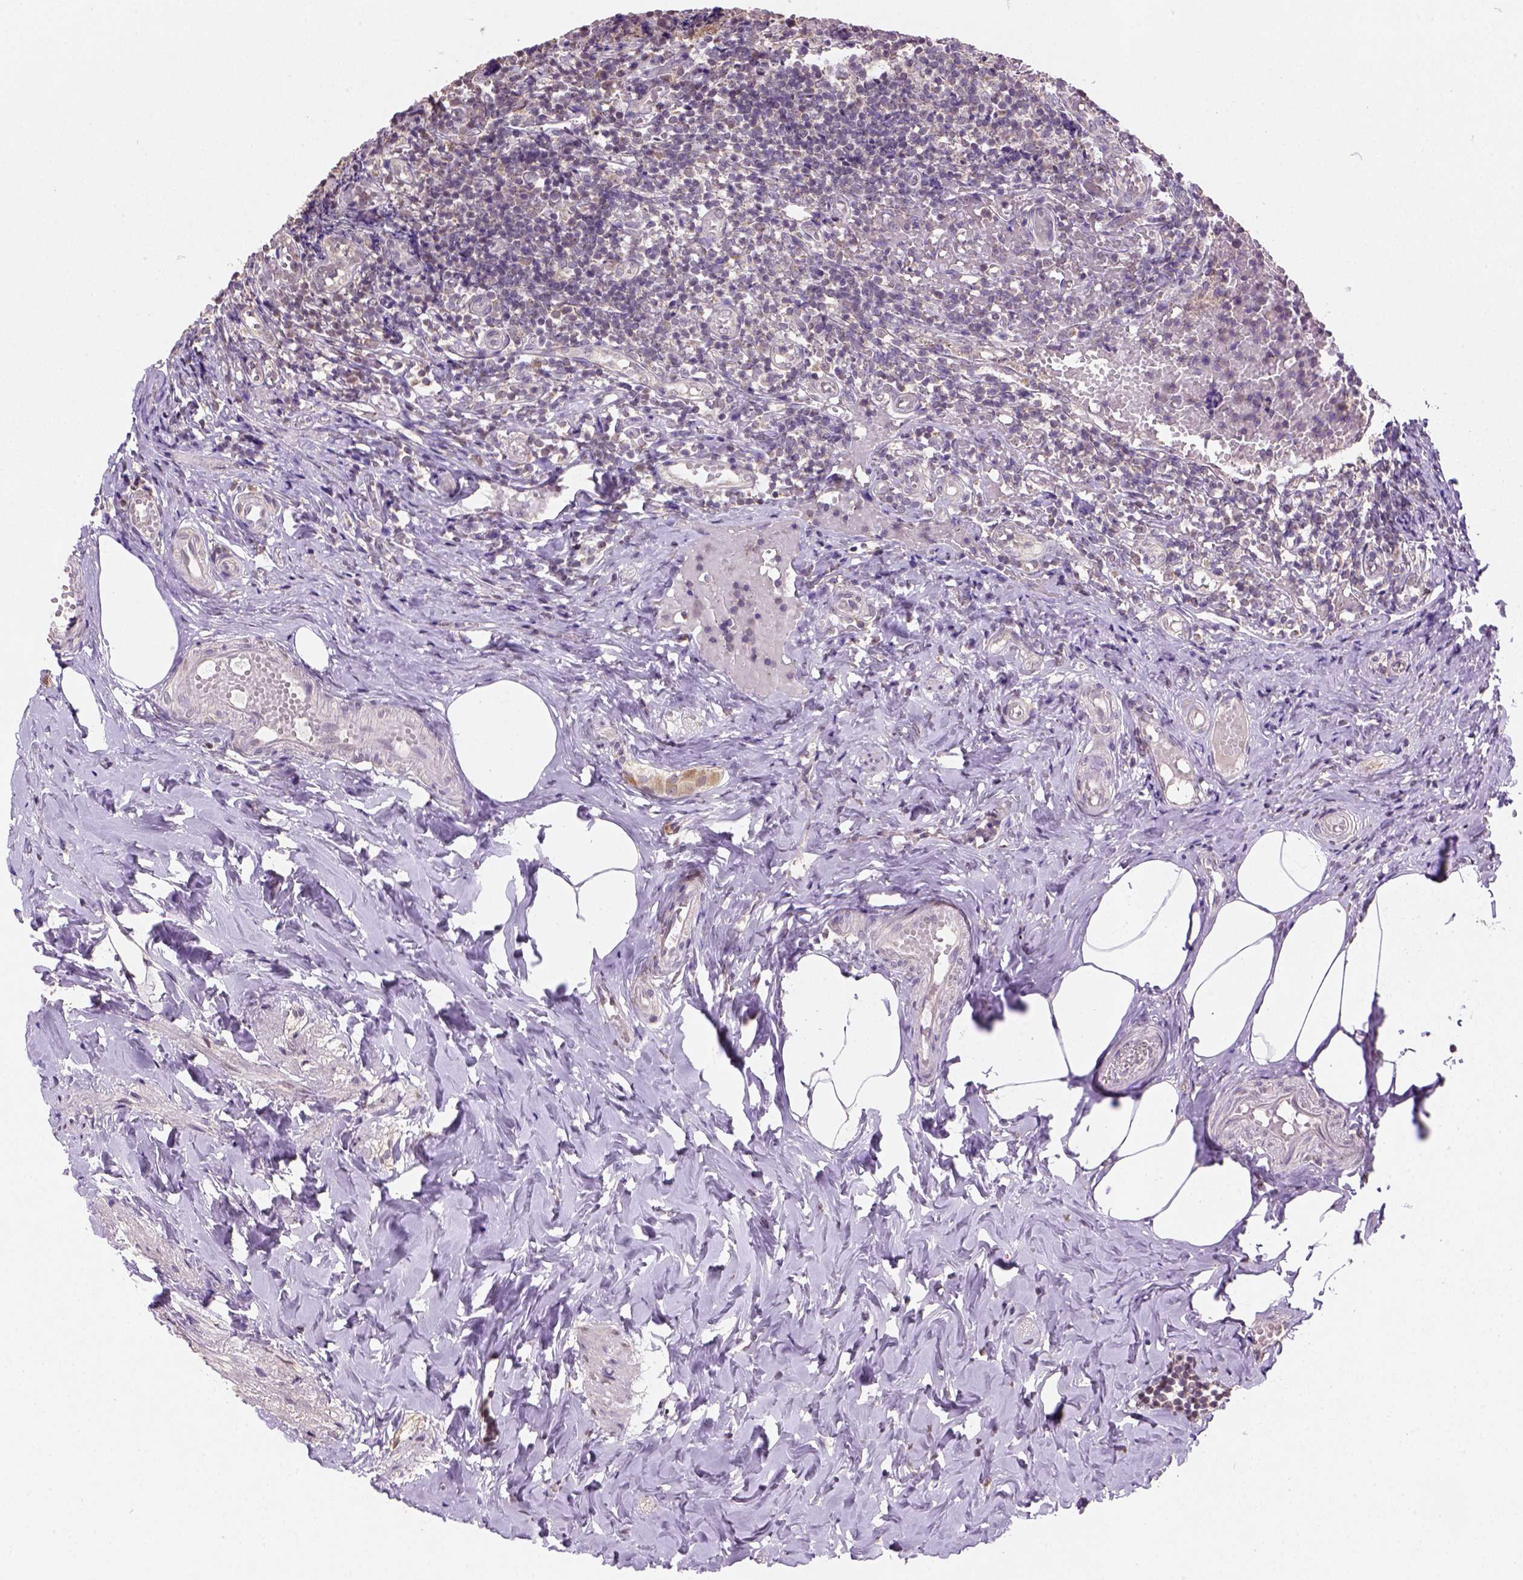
{"staining": {"intensity": "weak", "quantity": ">75%", "location": "cytoplasmic/membranous"}, "tissue": "appendix", "cell_type": "Glandular cells", "image_type": "normal", "snomed": [{"axis": "morphology", "description": "Normal tissue, NOS"}, {"axis": "topography", "description": "Appendix"}], "caption": "IHC micrograph of normal appendix: appendix stained using immunohistochemistry displays low levels of weak protein expression localized specifically in the cytoplasmic/membranous of glandular cells, appearing as a cytoplasmic/membranous brown color.", "gene": "NUDT10", "patient": {"sex": "female", "age": 32}}